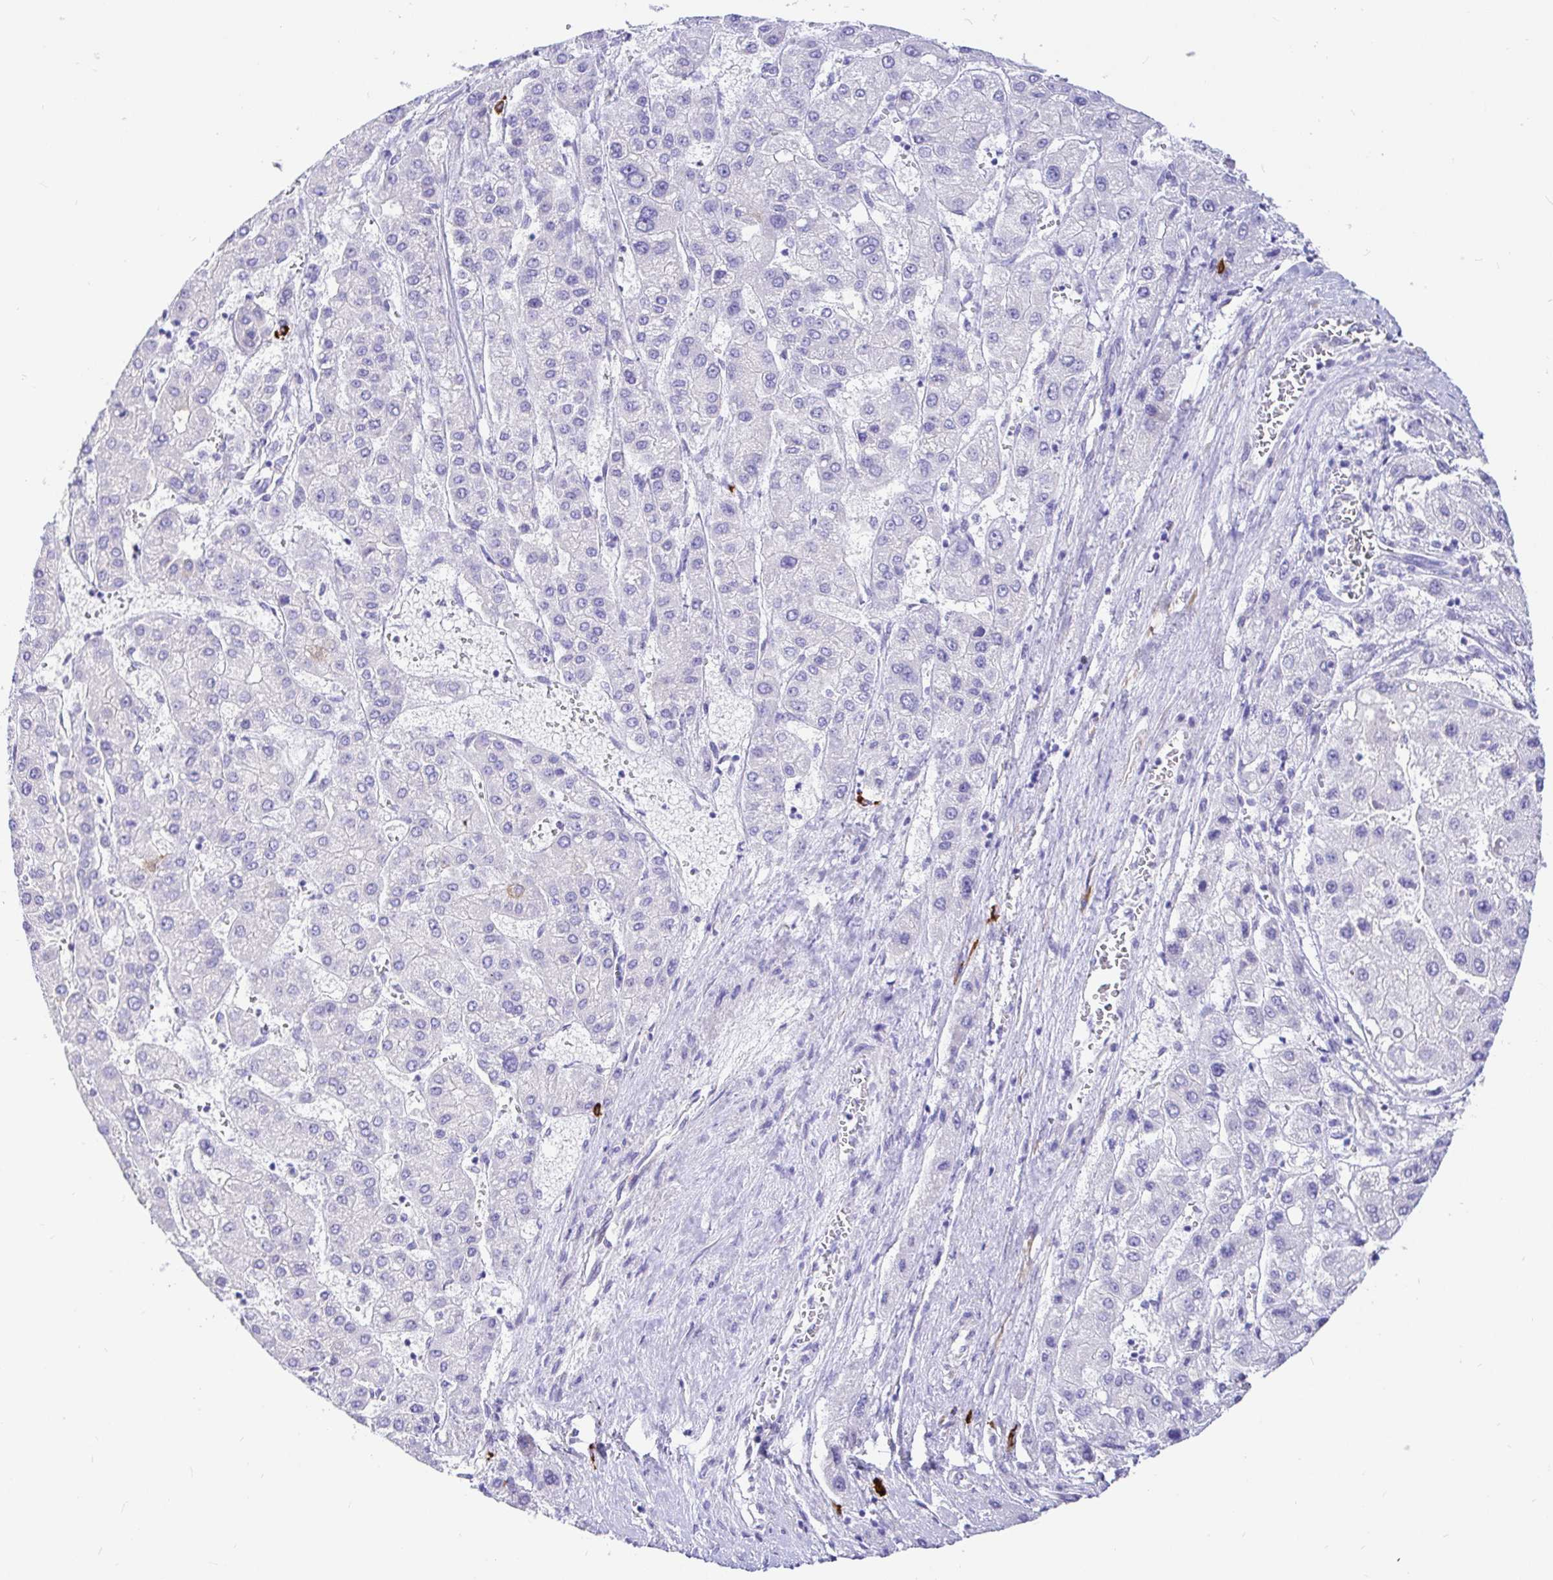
{"staining": {"intensity": "negative", "quantity": "none", "location": "none"}, "tissue": "liver cancer", "cell_type": "Tumor cells", "image_type": "cancer", "snomed": [{"axis": "morphology", "description": "Carcinoma, Hepatocellular, NOS"}, {"axis": "topography", "description": "Liver"}], "caption": "There is no significant staining in tumor cells of hepatocellular carcinoma (liver).", "gene": "CCDC62", "patient": {"sex": "female", "age": 73}}